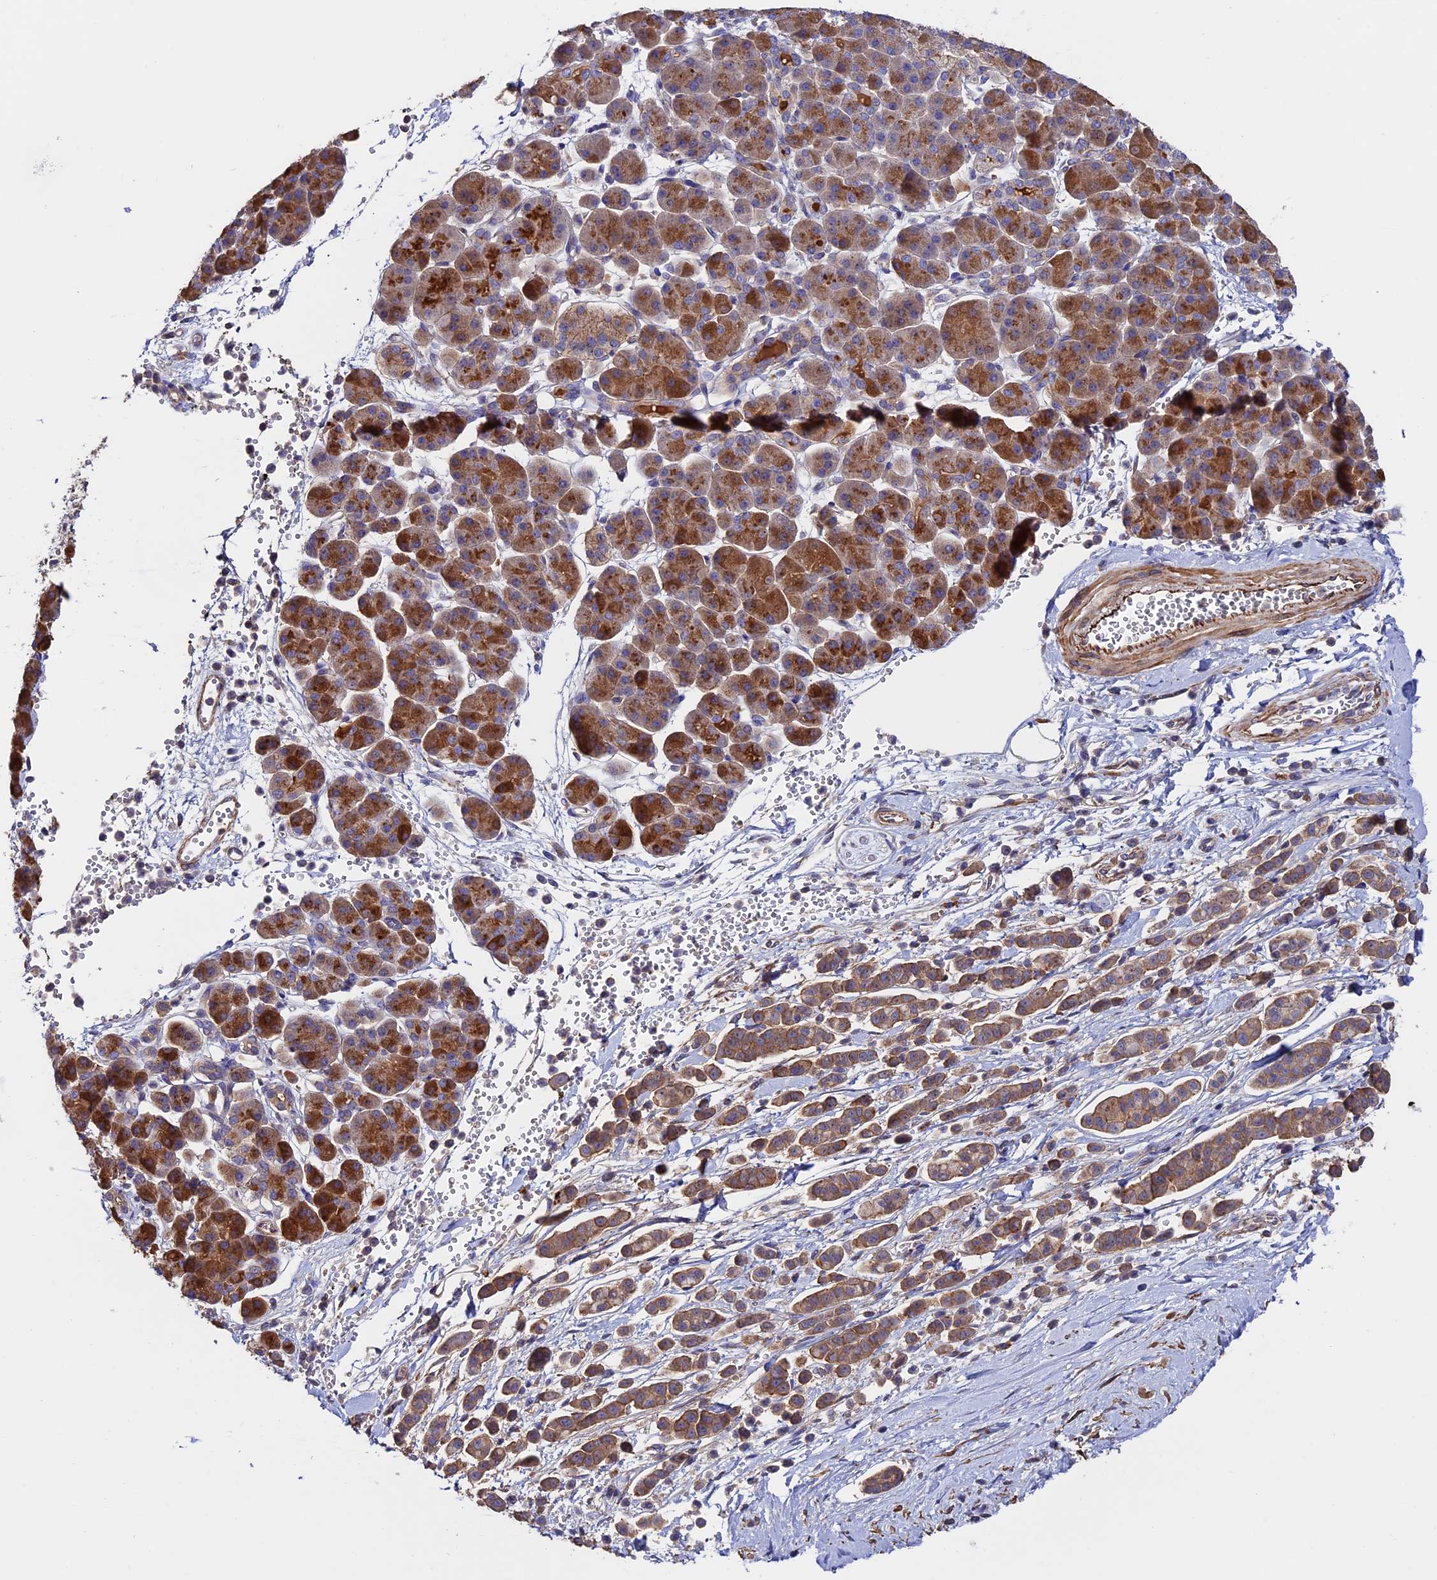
{"staining": {"intensity": "moderate", "quantity": ">75%", "location": "cytoplasmic/membranous"}, "tissue": "pancreatic cancer", "cell_type": "Tumor cells", "image_type": "cancer", "snomed": [{"axis": "morphology", "description": "Normal tissue, NOS"}, {"axis": "morphology", "description": "Adenocarcinoma, NOS"}, {"axis": "topography", "description": "Pancreas"}], "caption": "Moderate cytoplasmic/membranous staining is identified in approximately >75% of tumor cells in pancreatic cancer.", "gene": "SLC9A5", "patient": {"sex": "female", "age": 64}}